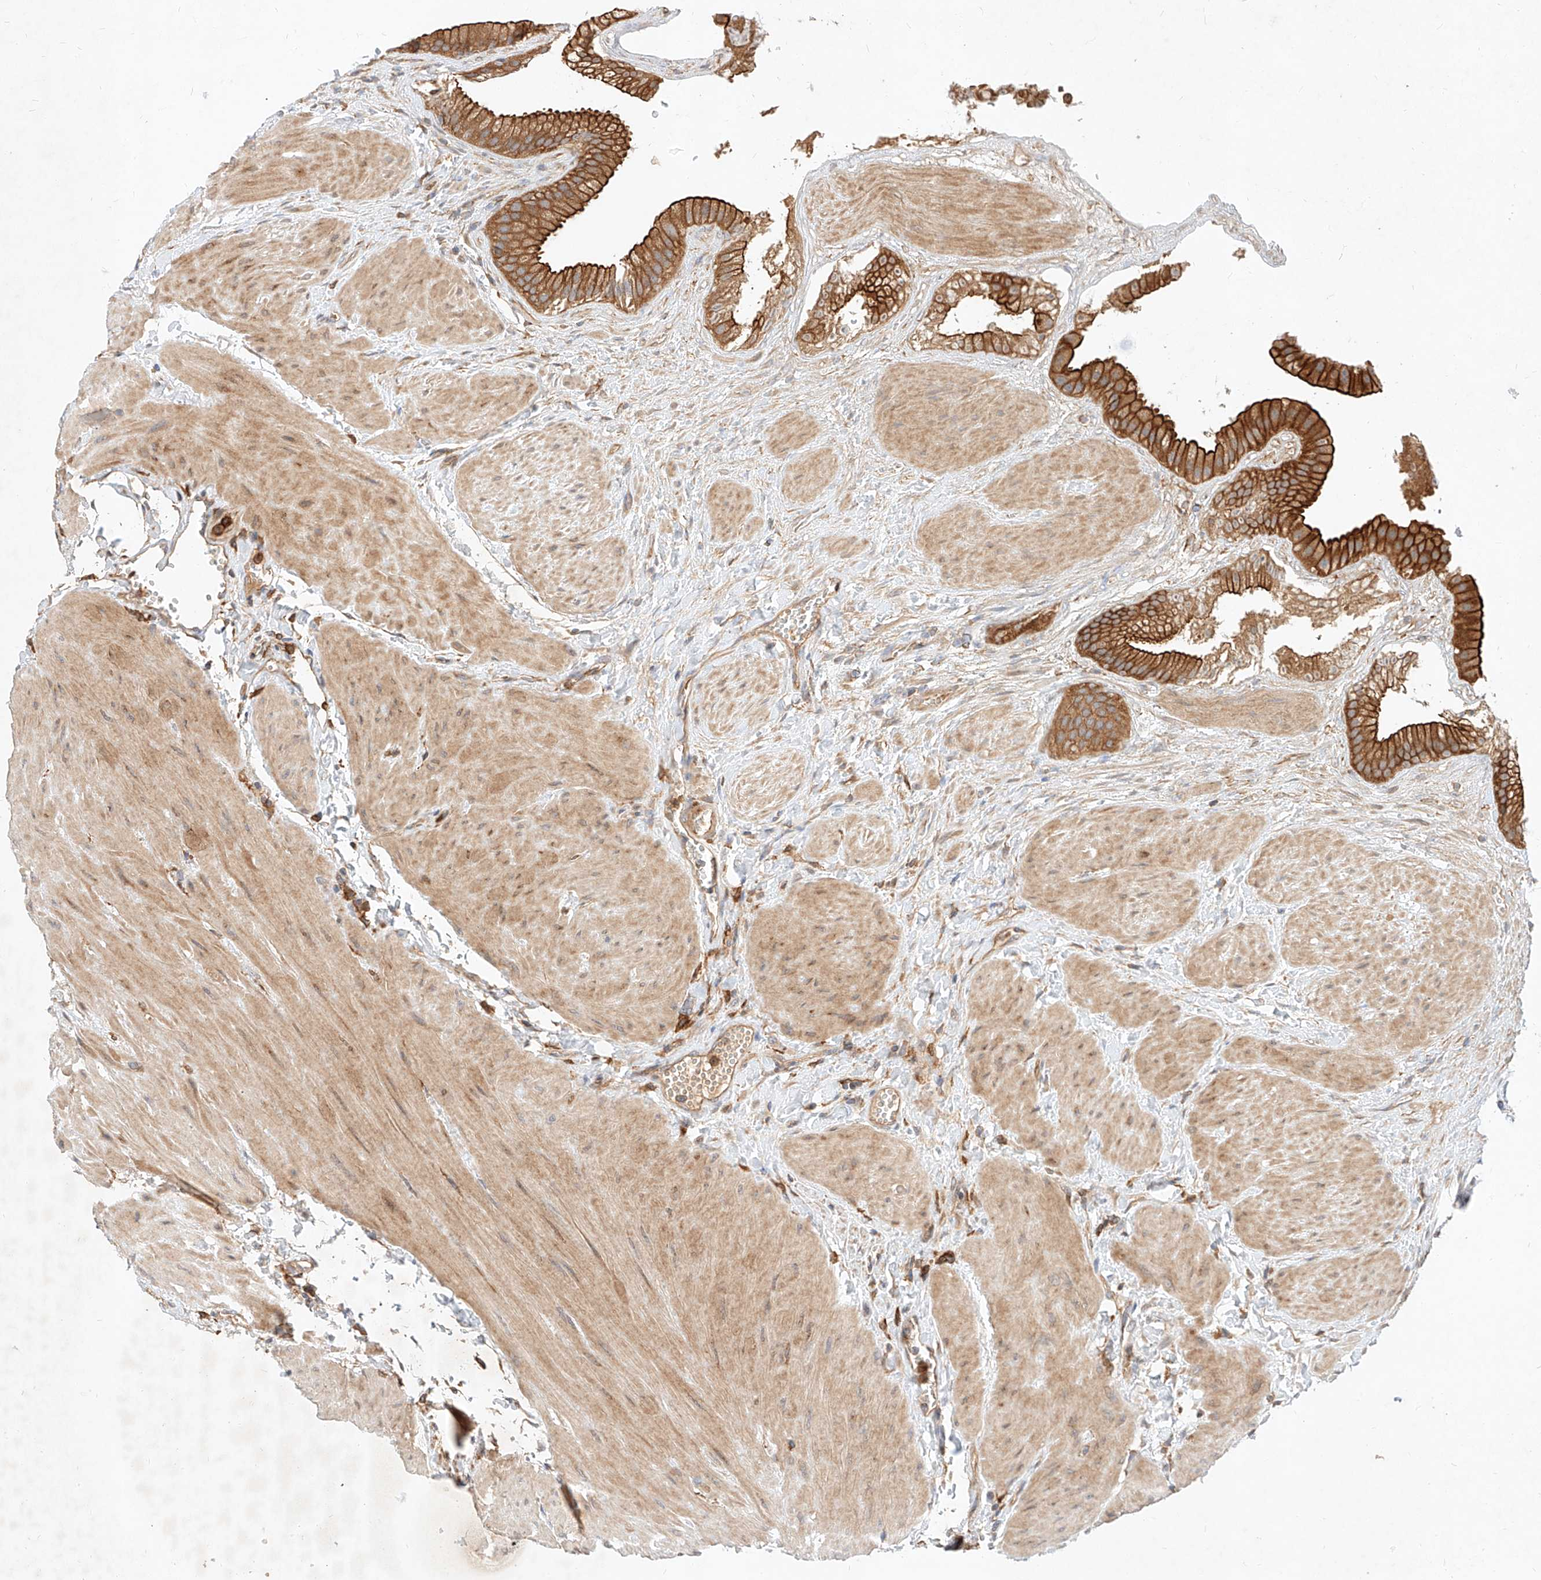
{"staining": {"intensity": "strong", "quantity": ">75%", "location": "cytoplasmic/membranous"}, "tissue": "gallbladder", "cell_type": "Glandular cells", "image_type": "normal", "snomed": [{"axis": "morphology", "description": "Normal tissue, NOS"}, {"axis": "topography", "description": "Gallbladder"}], "caption": "Gallbladder was stained to show a protein in brown. There is high levels of strong cytoplasmic/membranous positivity in about >75% of glandular cells. (Stains: DAB (3,3'-diaminobenzidine) in brown, nuclei in blue, Microscopy: brightfield microscopy at high magnification).", "gene": "NFAM1", "patient": {"sex": "male", "age": 55}}